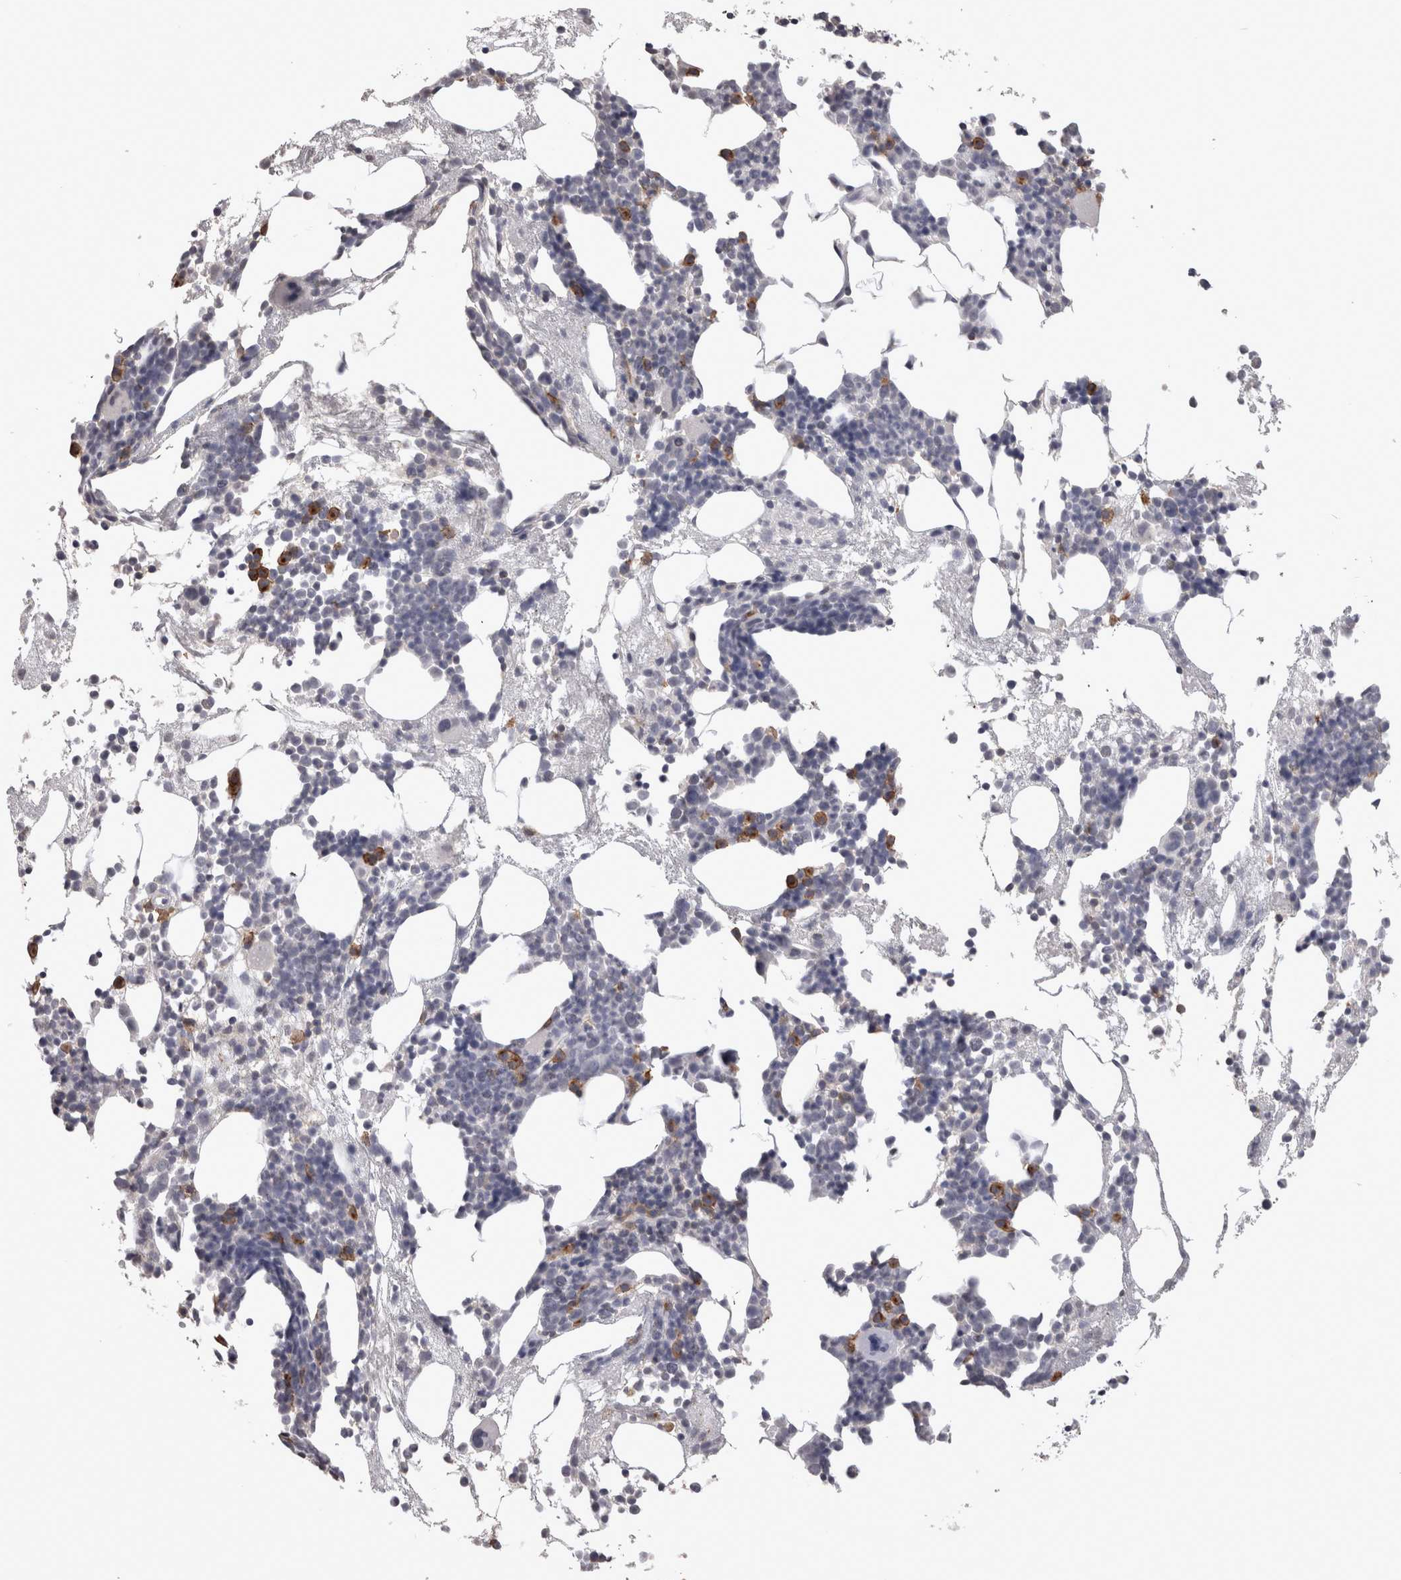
{"staining": {"intensity": "moderate", "quantity": "<25%", "location": "cytoplasmic/membranous"}, "tissue": "bone marrow", "cell_type": "Hematopoietic cells", "image_type": "normal", "snomed": [{"axis": "morphology", "description": "Normal tissue, NOS"}, {"axis": "morphology", "description": "Inflammation, NOS"}, {"axis": "topography", "description": "Bone marrow"}], "caption": "A high-resolution photomicrograph shows immunohistochemistry (IHC) staining of benign bone marrow, which demonstrates moderate cytoplasmic/membranous expression in approximately <25% of hematopoietic cells.", "gene": "LAX1", "patient": {"sex": "female", "age": 81}}